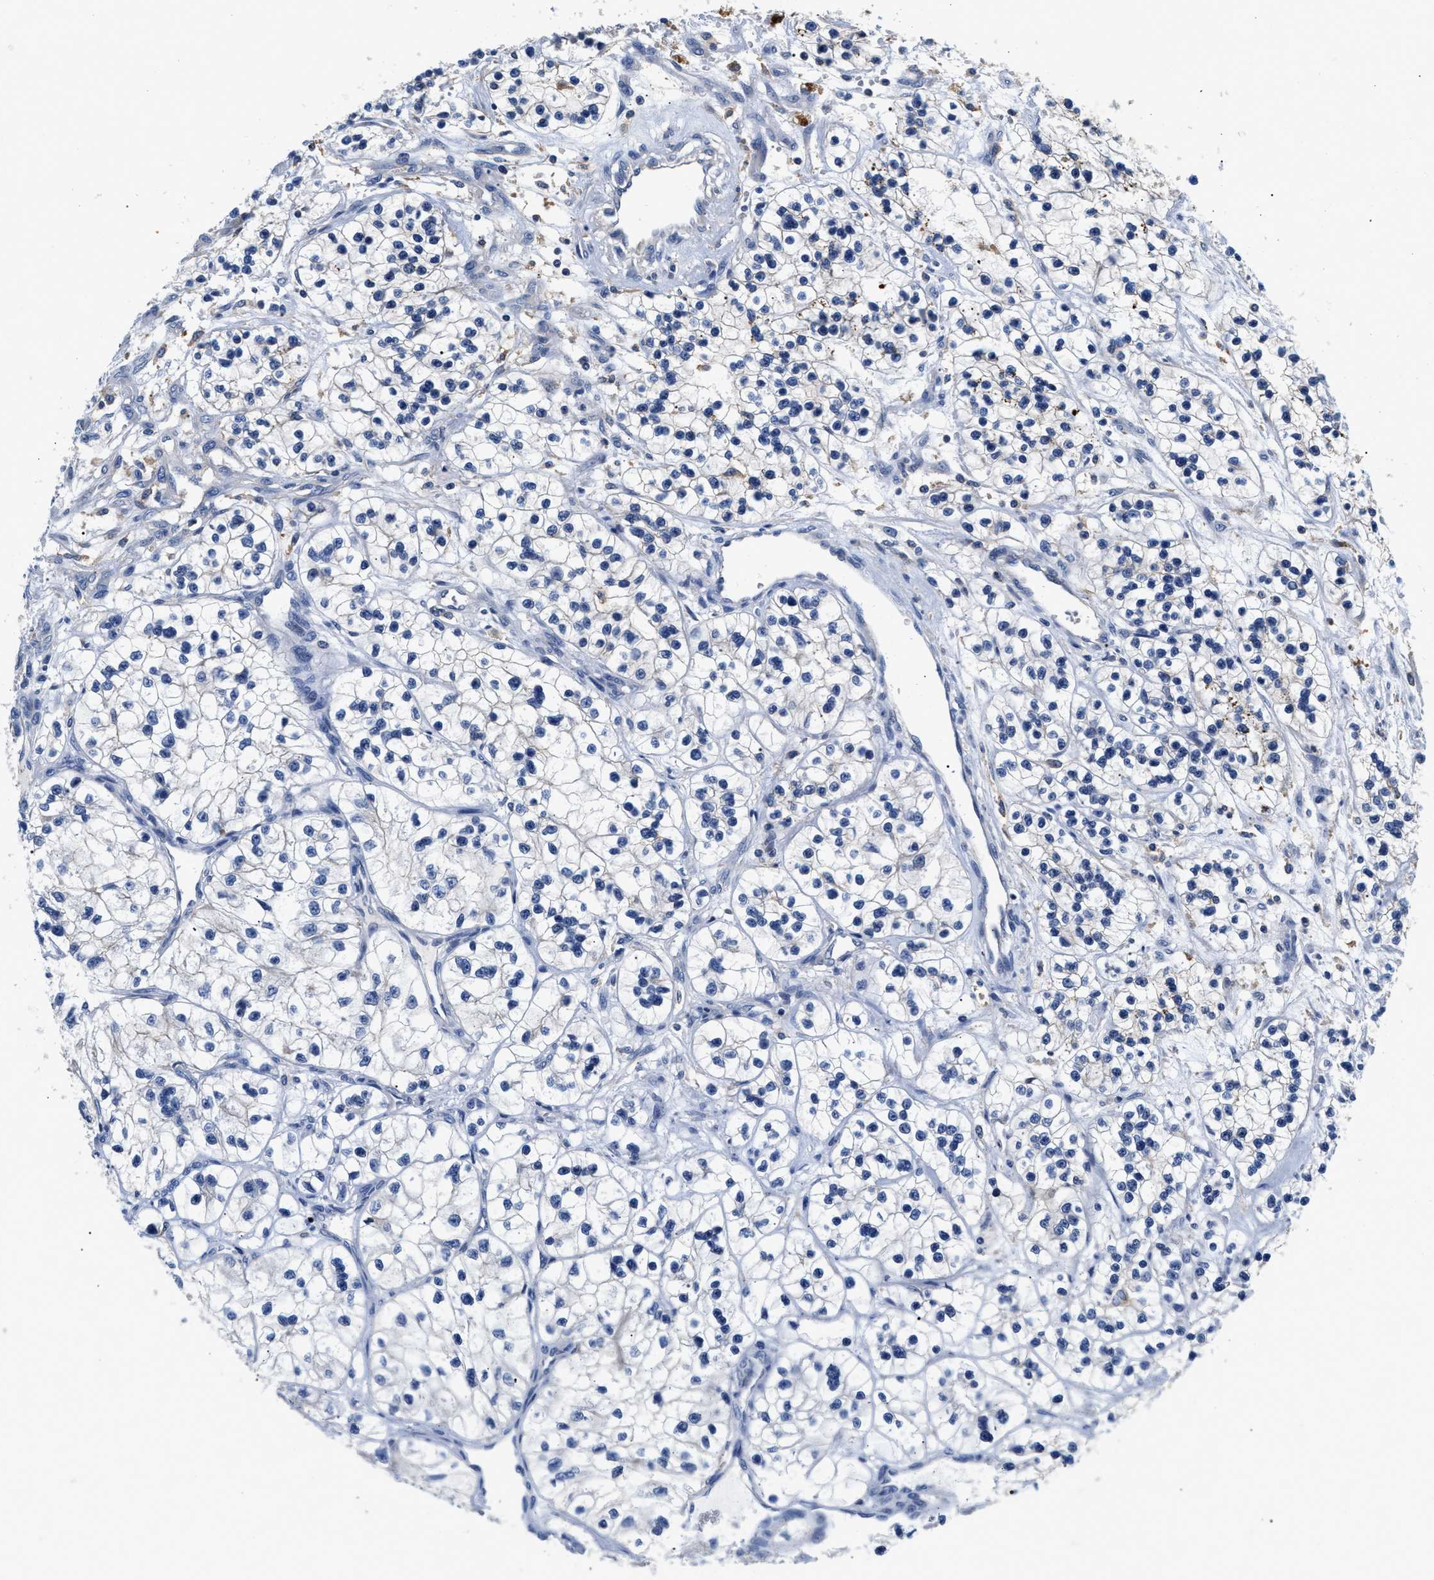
{"staining": {"intensity": "negative", "quantity": "none", "location": "none"}, "tissue": "renal cancer", "cell_type": "Tumor cells", "image_type": "cancer", "snomed": [{"axis": "morphology", "description": "Adenocarcinoma, NOS"}, {"axis": "topography", "description": "Kidney"}], "caption": "This is an immunohistochemistry (IHC) image of human renal cancer (adenocarcinoma). There is no staining in tumor cells.", "gene": "GNAI3", "patient": {"sex": "female", "age": 57}}